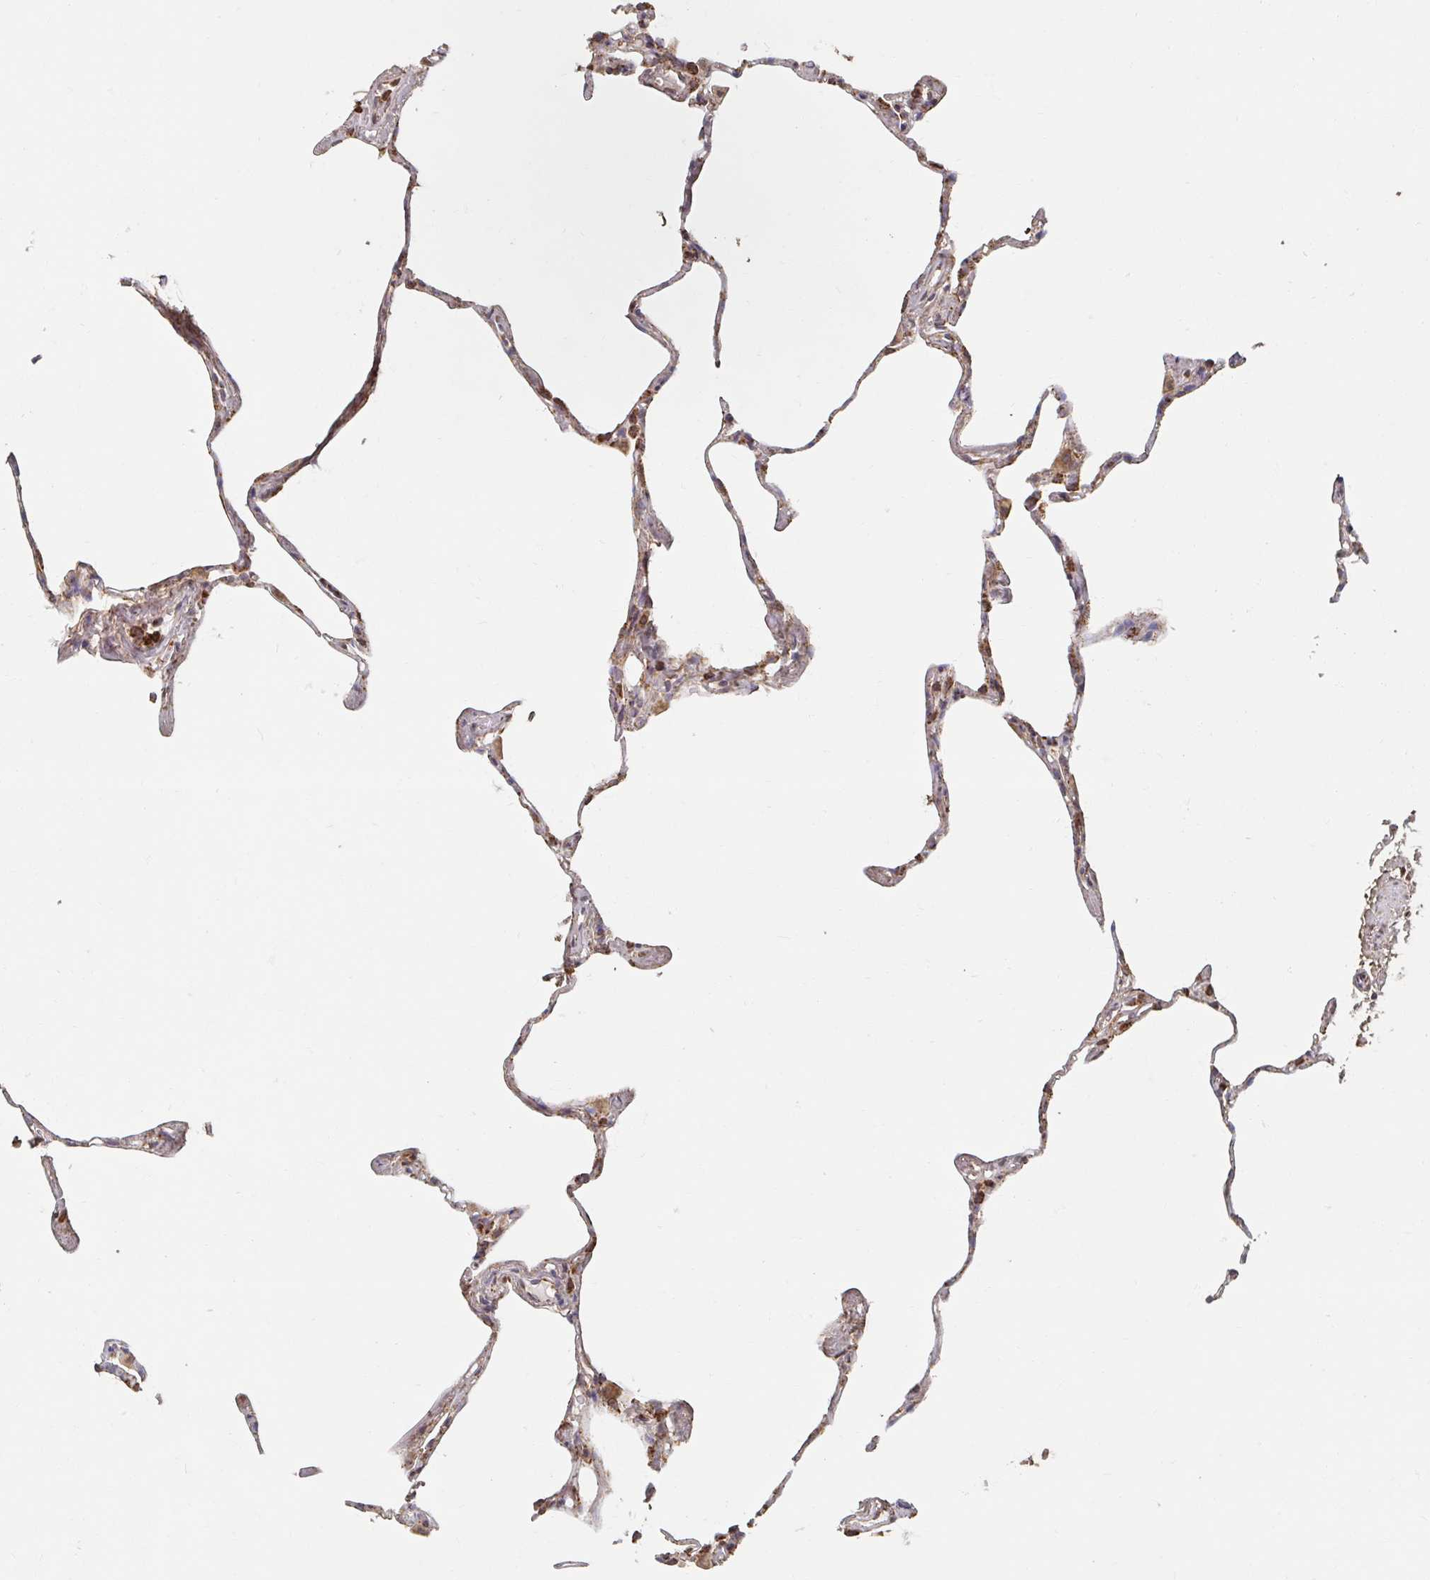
{"staining": {"intensity": "moderate", "quantity": ">75%", "location": "cytoplasmic/membranous"}, "tissue": "lung", "cell_type": "Alveolar cells", "image_type": "normal", "snomed": [{"axis": "morphology", "description": "Normal tissue, NOS"}, {"axis": "topography", "description": "Lung"}], "caption": "A high-resolution photomicrograph shows immunohistochemistry staining of normal lung, which displays moderate cytoplasmic/membranous expression in about >75% of alveolar cells. The protein of interest is shown in brown color, while the nuclei are stained blue.", "gene": "MAVS", "patient": {"sex": "male", "age": 65}}